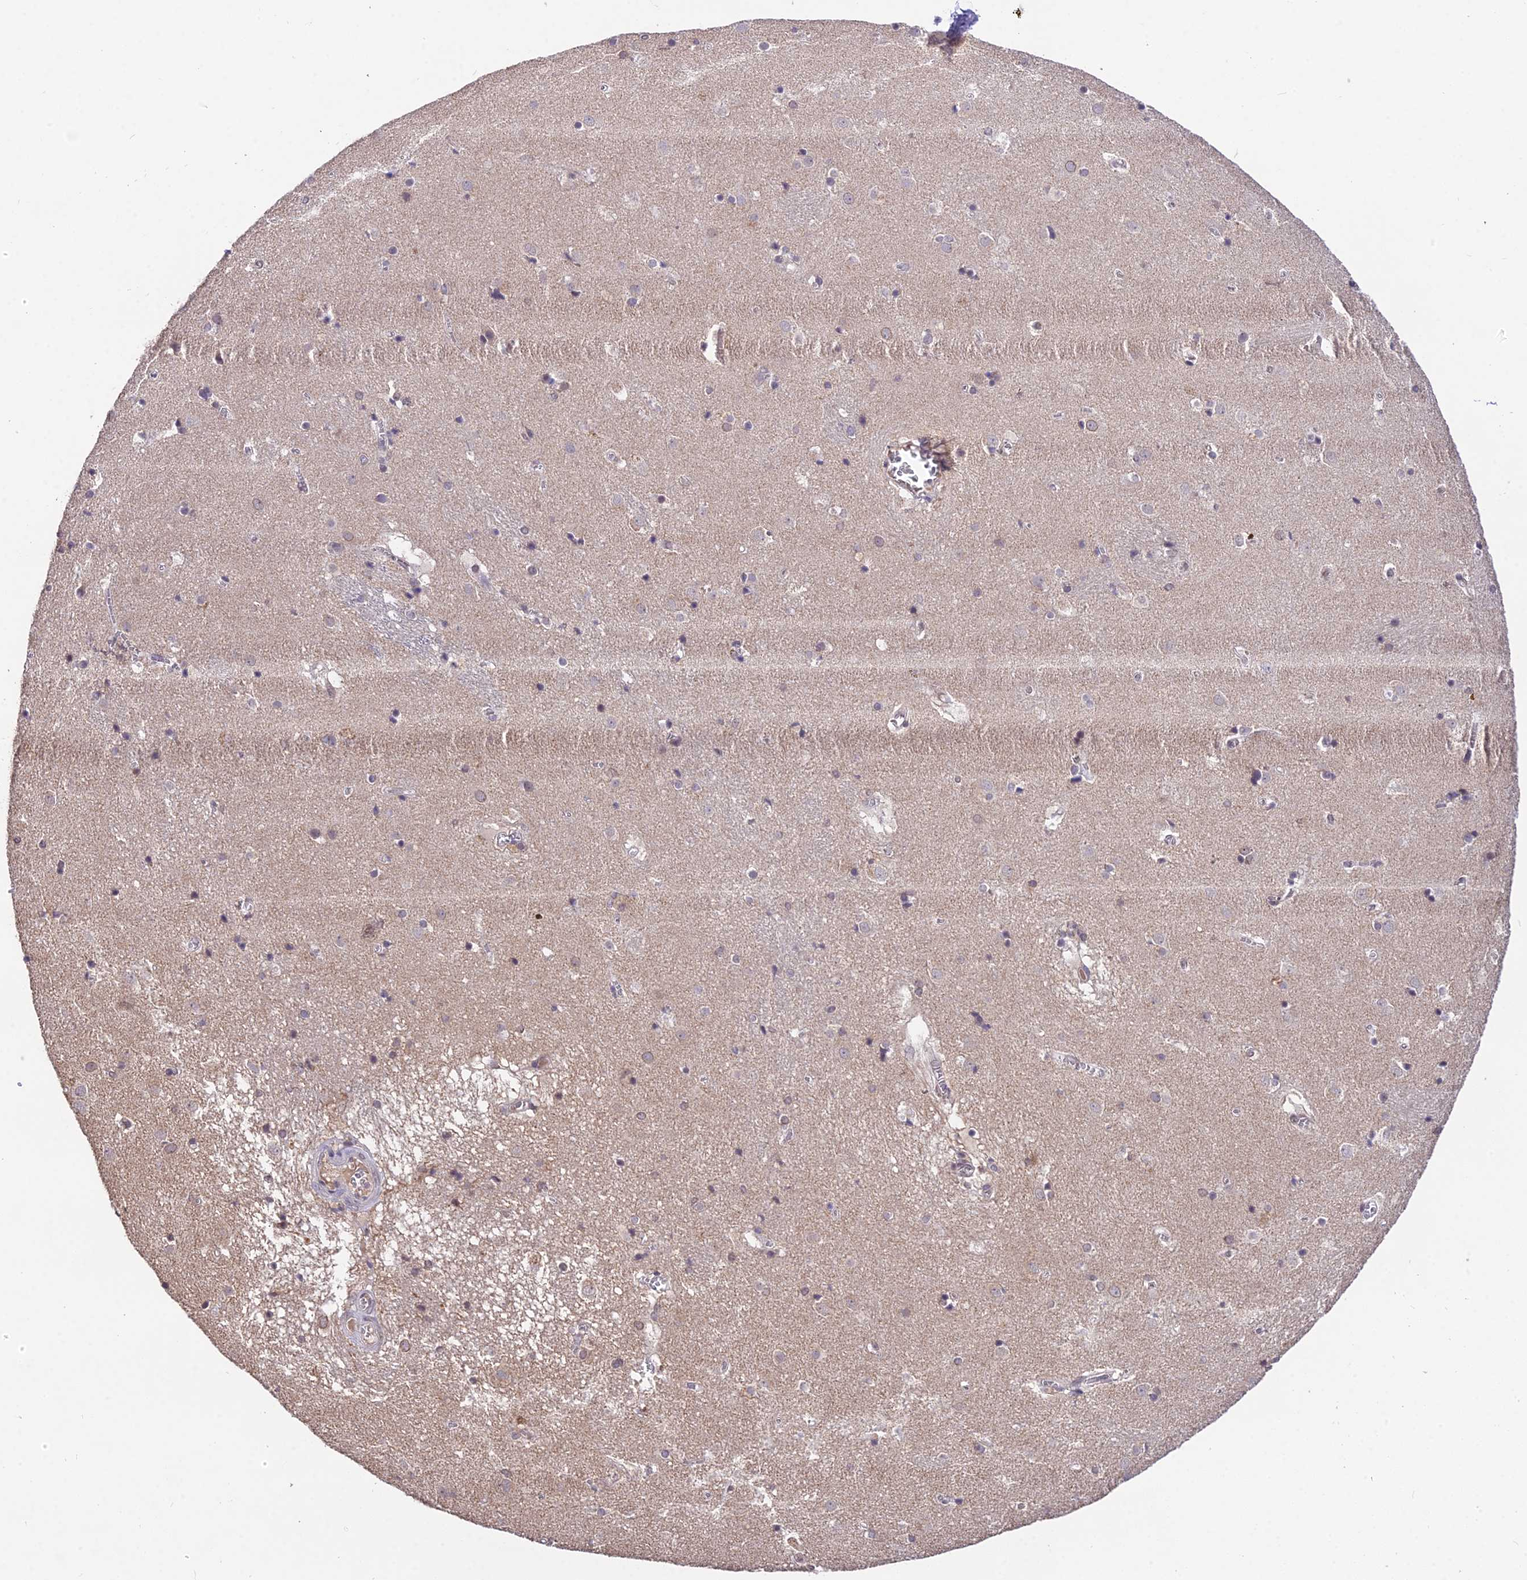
{"staining": {"intensity": "weak", "quantity": "<25%", "location": "nuclear"}, "tissue": "caudate", "cell_type": "Glial cells", "image_type": "normal", "snomed": [{"axis": "morphology", "description": "Normal tissue, NOS"}, {"axis": "topography", "description": "Lateral ventricle wall"}], "caption": "This is an immunohistochemistry image of normal human caudate. There is no expression in glial cells.", "gene": "PGK1", "patient": {"sex": "male", "age": 70}}